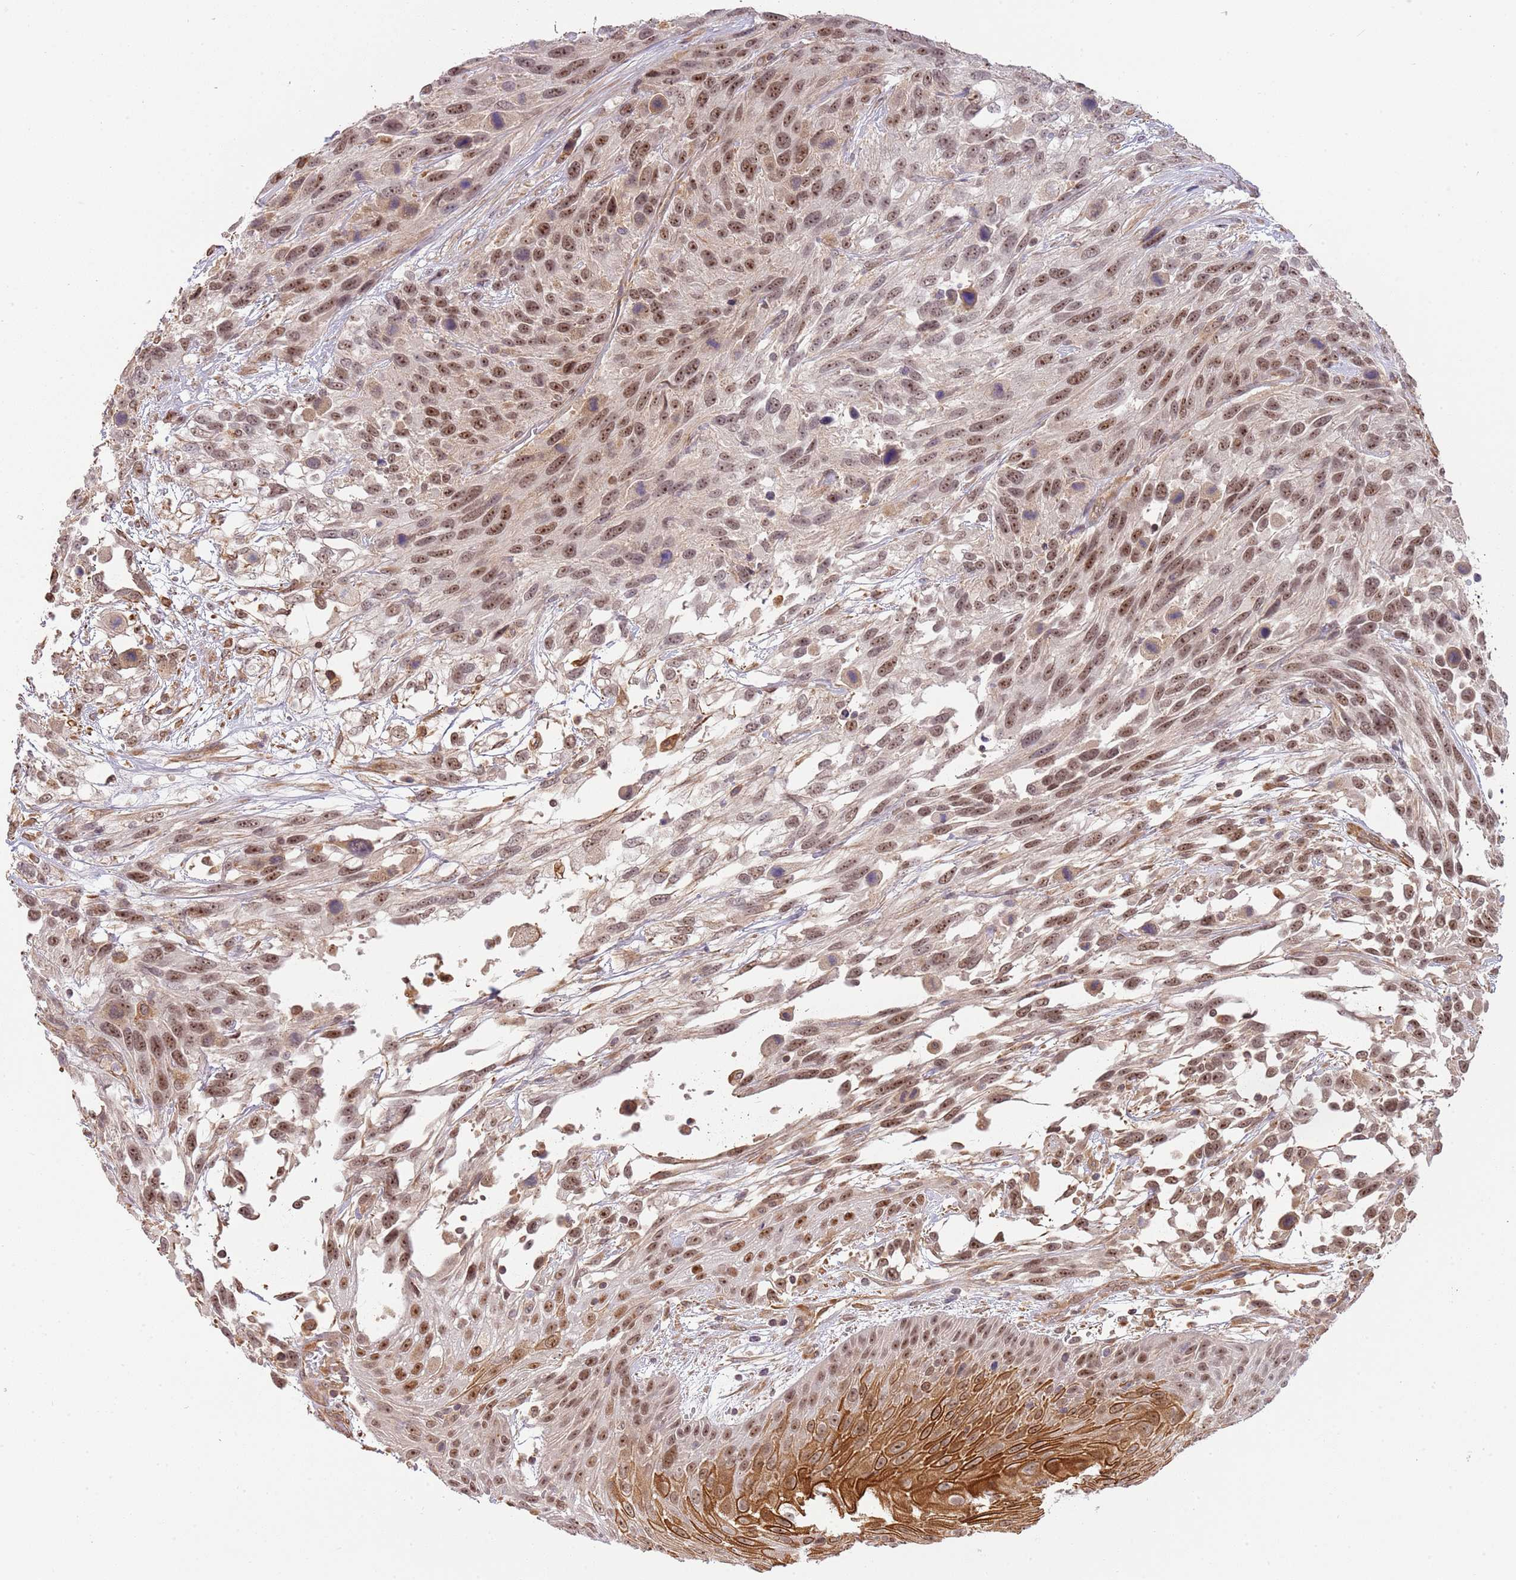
{"staining": {"intensity": "moderate", "quantity": ">75%", "location": "nuclear"}, "tissue": "urothelial cancer", "cell_type": "Tumor cells", "image_type": "cancer", "snomed": [{"axis": "morphology", "description": "Urothelial carcinoma, High grade"}, {"axis": "topography", "description": "Urinary bladder"}], "caption": "Immunohistochemistry (IHC) of human urothelial cancer reveals medium levels of moderate nuclear staining in approximately >75% of tumor cells. The staining is performed using DAB brown chromogen to label protein expression. The nuclei are counter-stained blue using hematoxylin.", "gene": "SURF2", "patient": {"sex": "female", "age": 70}}